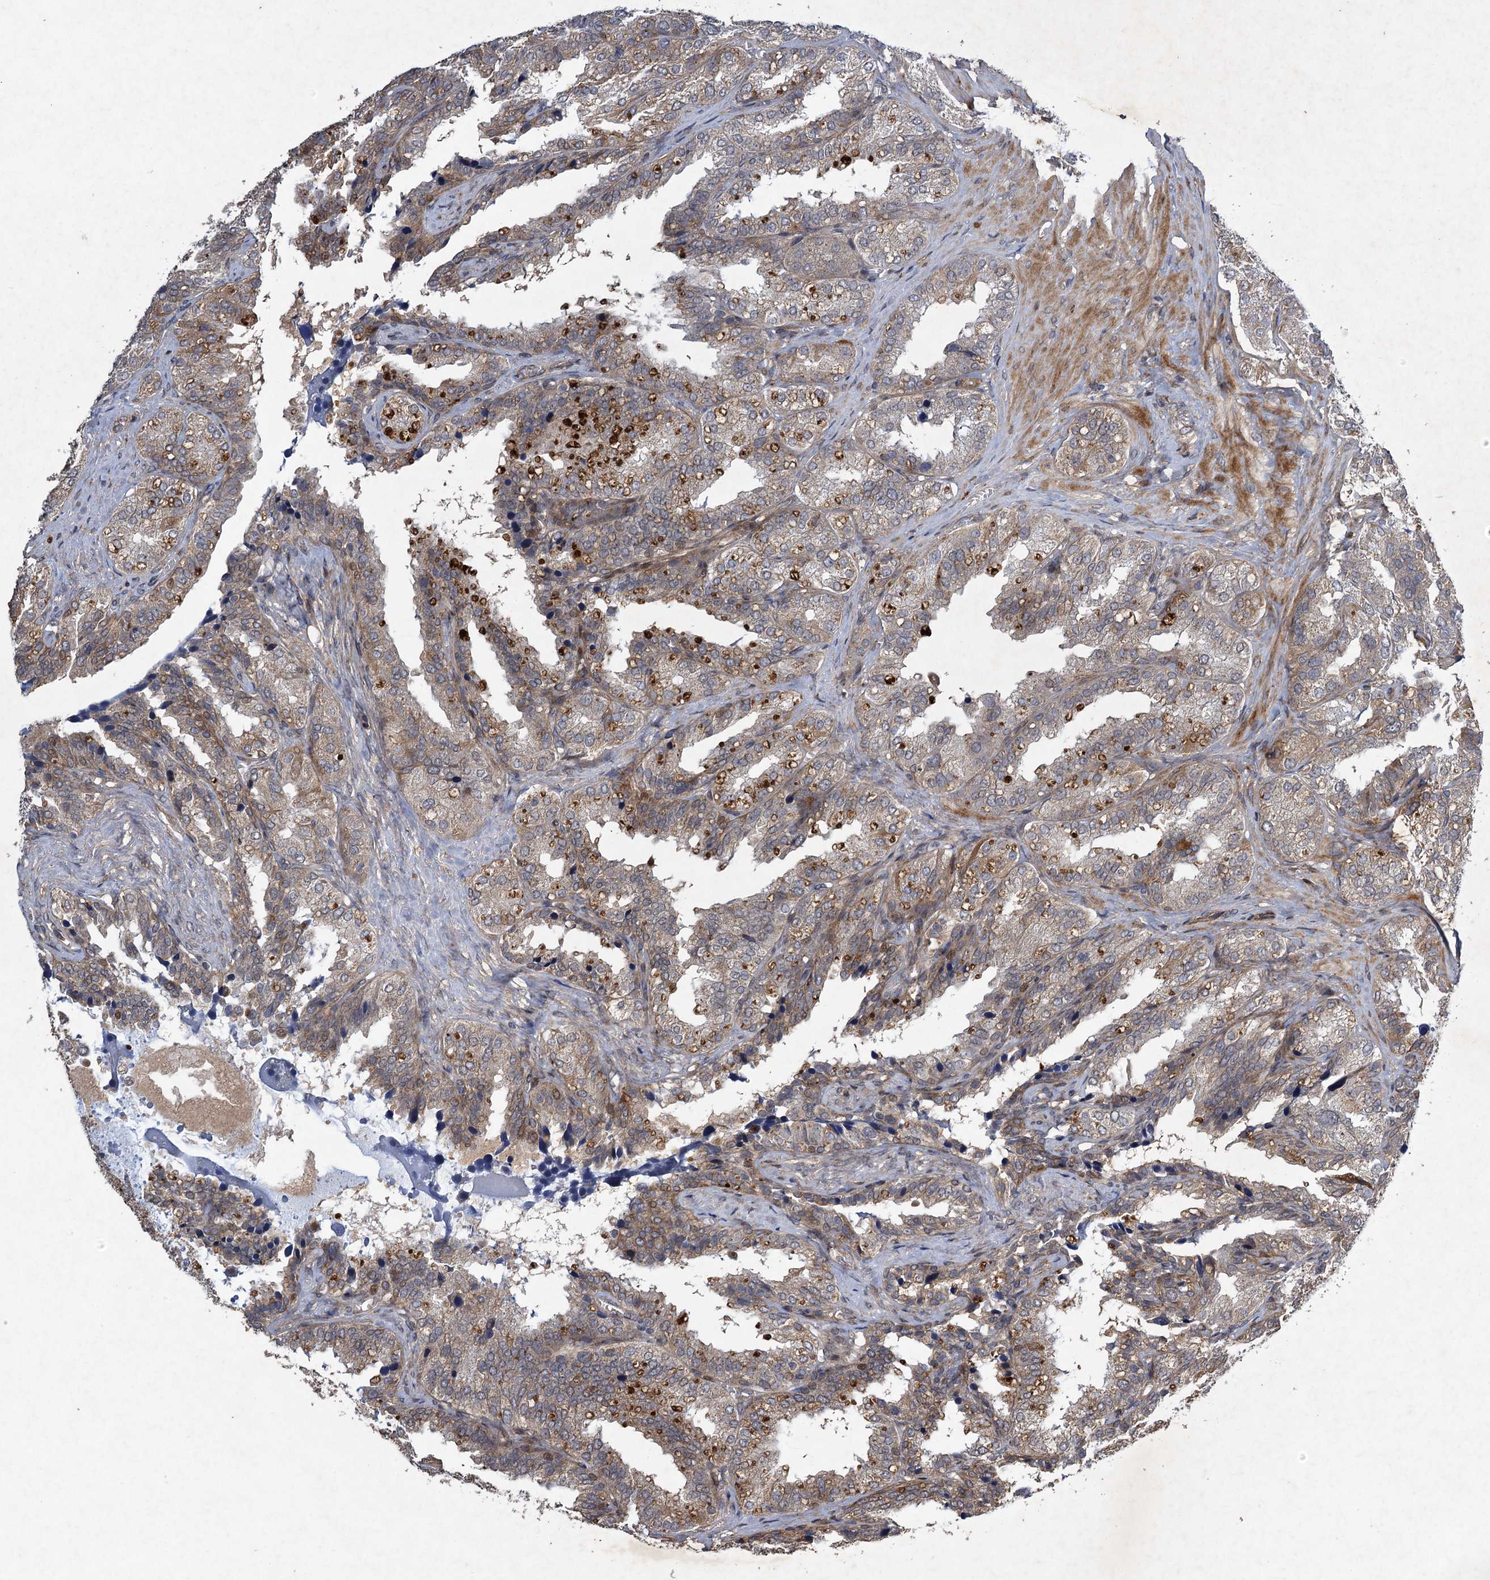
{"staining": {"intensity": "weak", "quantity": "25%-75%", "location": "cytoplasmic/membranous"}, "tissue": "seminal vesicle", "cell_type": "Glandular cells", "image_type": "normal", "snomed": [{"axis": "morphology", "description": "Normal tissue, NOS"}, {"axis": "topography", "description": "Prostate"}, {"axis": "topography", "description": "Seminal veicle"}], "caption": "A histopathology image of seminal vesicle stained for a protein exhibits weak cytoplasmic/membranous brown staining in glandular cells. (brown staining indicates protein expression, while blue staining denotes nuclei).", "gene": "NUDT22", "patient": {"sex": "male", "age": 51}}